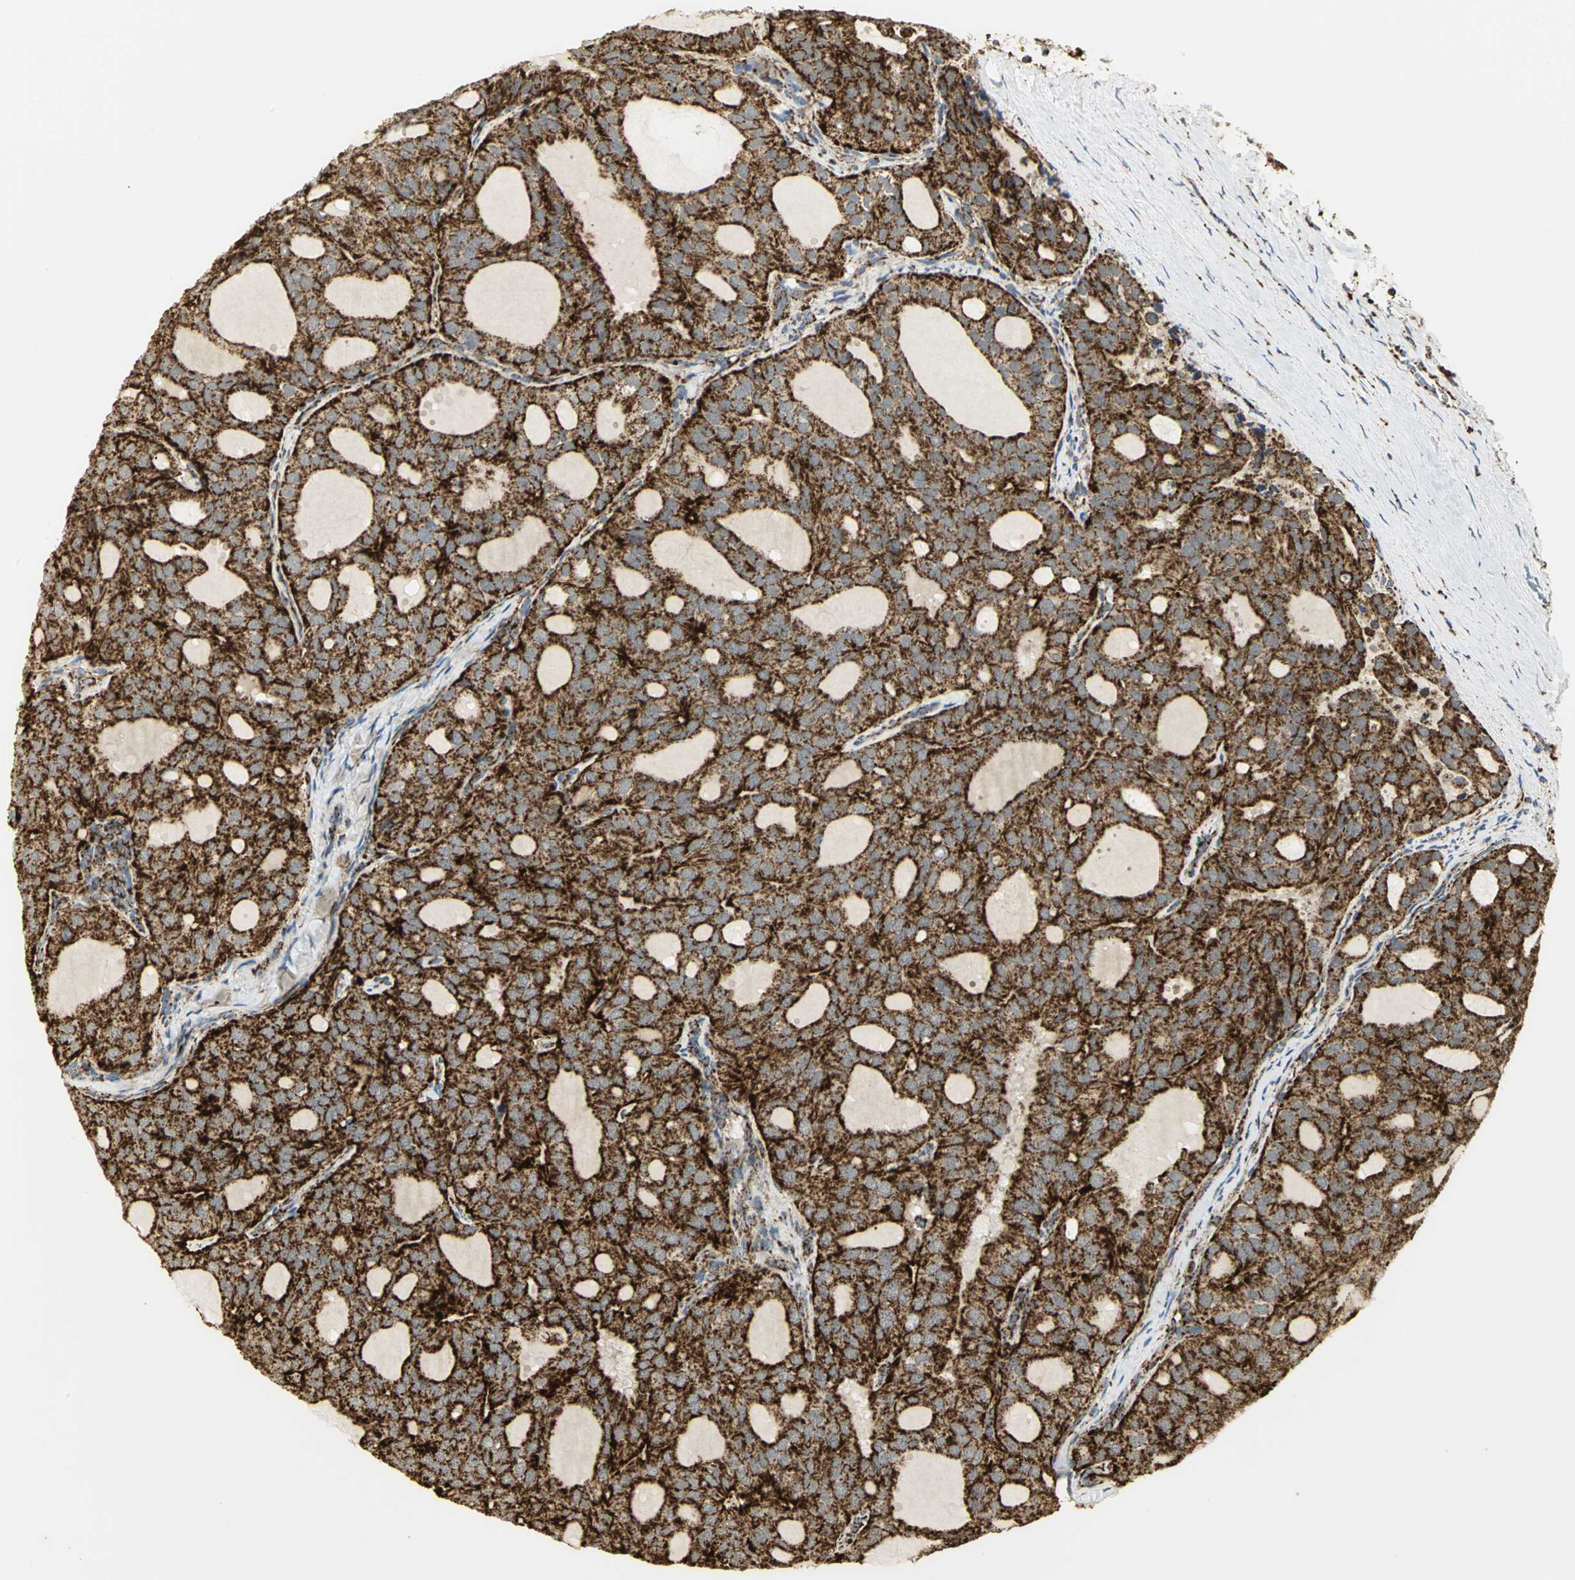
{"staining": {"intensity": "strong", "quantity": ">75%", "location": "cytoplasmic/membranous"}, "tissue": "thyroid cancer", "cell_type": "Tumor cells", "image_type": "cancer", "snomed": [{"axis": "morphology", "description": "Follicular adenoma carcinoma, NOS"}, {"axis": "topography", "description": "Thyroid gland"}], "caption": "Immunohistochemistry (IHC) histopathology image of neoplastic tissue: human follicular adenoma carcinoma (thyroid) stained using immunohistochemistry (IHC) displays high levels of strong protein expression localized specifically in the cytoplasmic/membranous of tumor cells, appearing as a cytoplasmic/membranous brown color.", "gene": "VDAC1", "patient": {"sex": "male", "age": 75}}